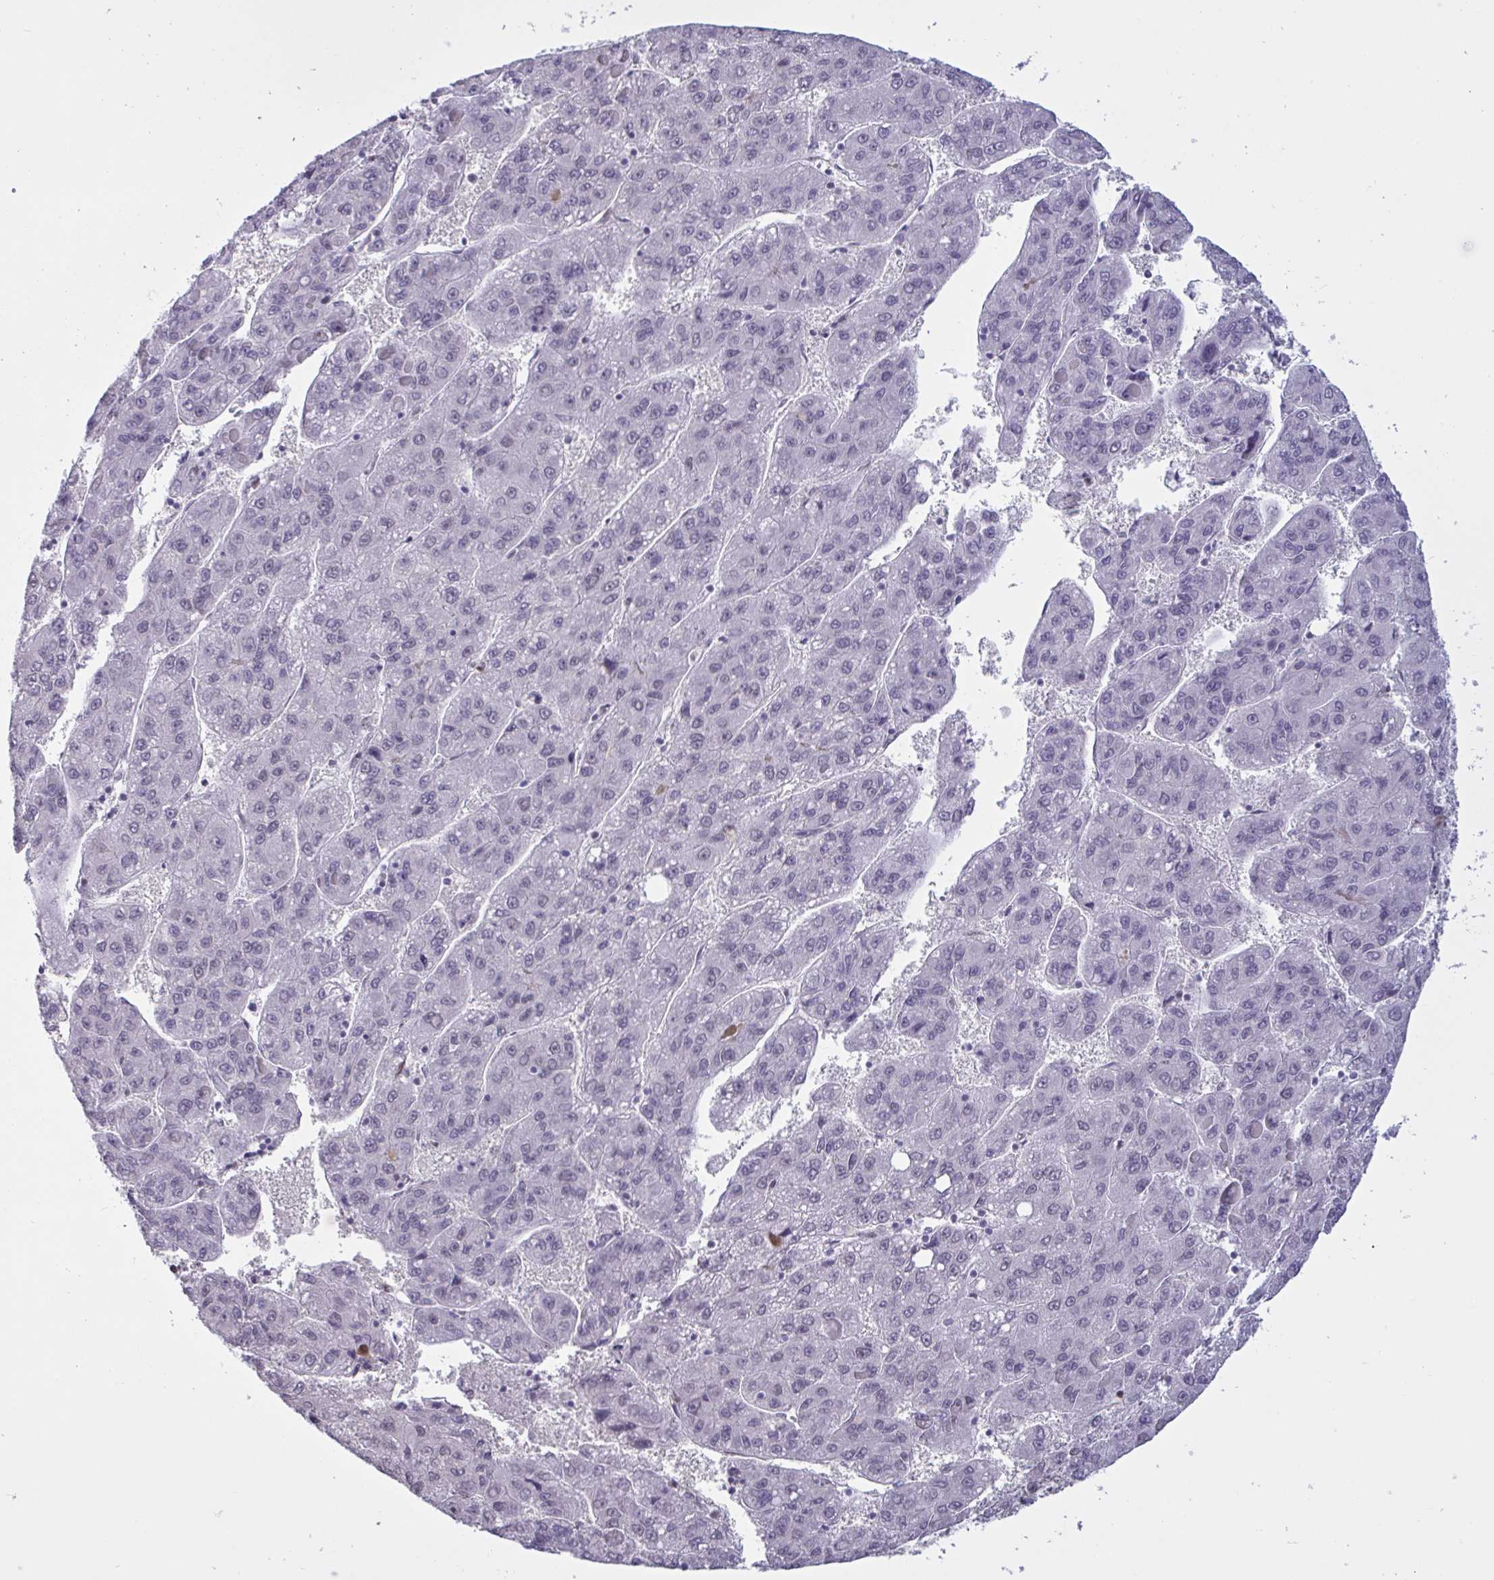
{"staining": {"intensity": "negative", "quantity": "none", "location": "none"}, "tissue": "liver cancer", "cell_type": "Tumor cells", "image_type": "cancer", "snomed": [{"axis": "morphology", "description": "Carcinoma, Hepatocellular, NOS"}, {"axis": "topography", "description": "Liver"}], "caption": "This is an immunohistochemistry (IHC) histopathology image of human liver cancer (hepatocellular carcinoma). There is no positivity in tumor cells.", "gene": "CBFA2T2", "patient": {"sex": "female", "age": 82}}